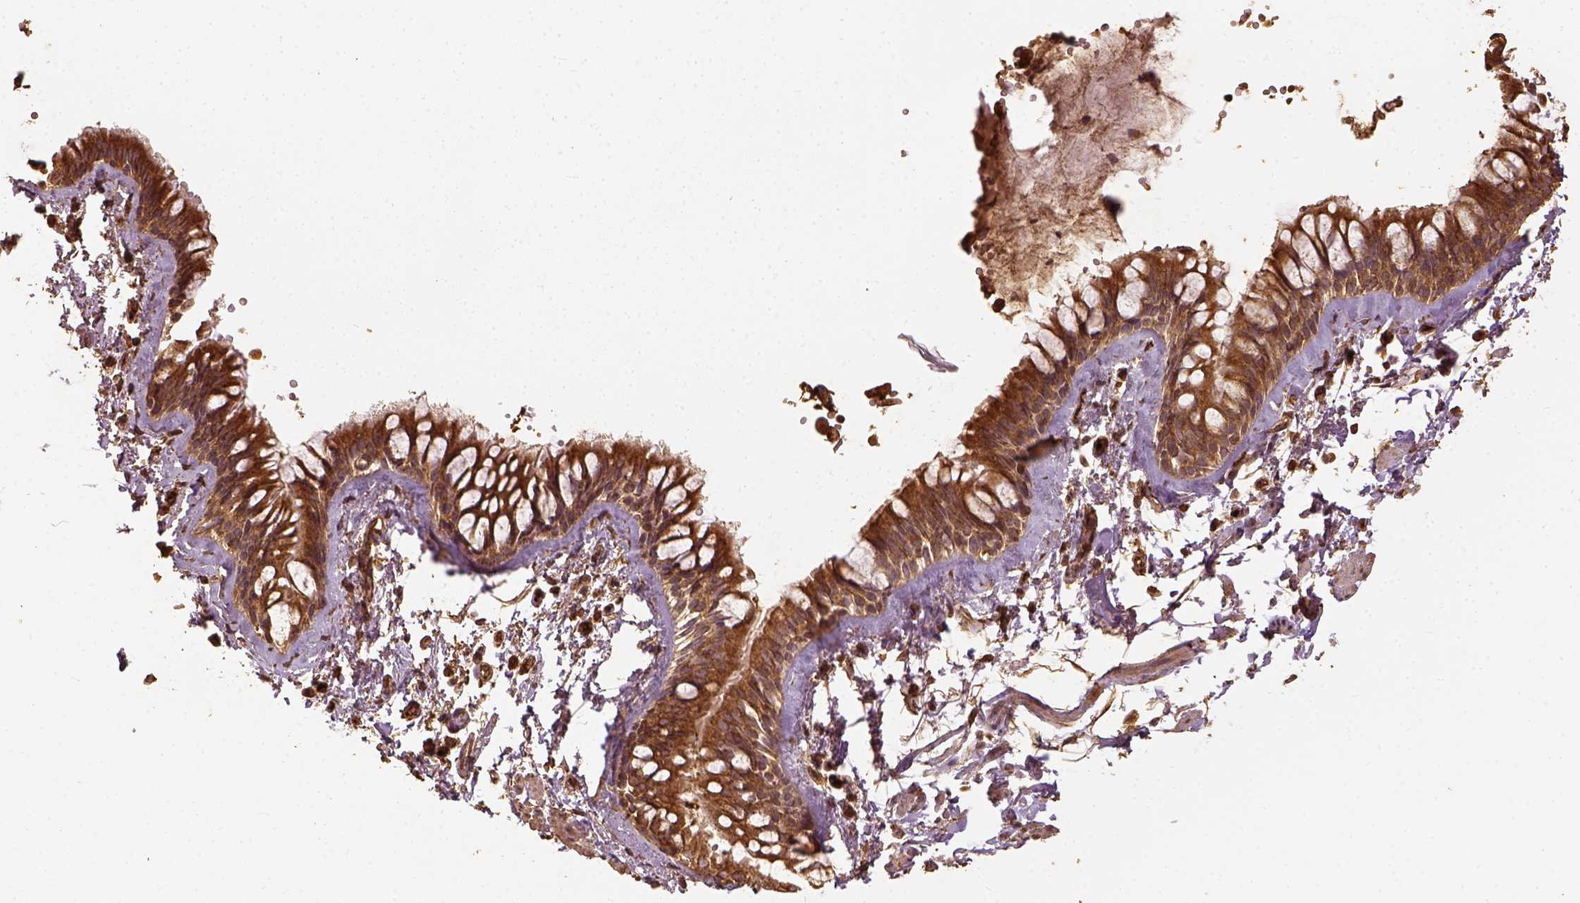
{"staining": {"intensity": "strong", "quantity": ">75%", "location": "cytoplasmic/membranous"}, "tissue": "bronchus", "cell_type": "Respiratory epithelial cells", "image_type": "normal", "snomed": [{"axis": "morphology", "description": "Normal tissue, NOS"}, {"axis": "topography", "description": "Bronchus"}], "caption": "Brown immunohistochemical staining in benign human bronchus shows strong cytoplasmic/membranous positivity in about >75% of respiratory epithelial cells. (Brightfield microscopy of DAB IHC at high magnification).", "gene": "VEGFA", "patient": {"sex": "female", "age": 59}}